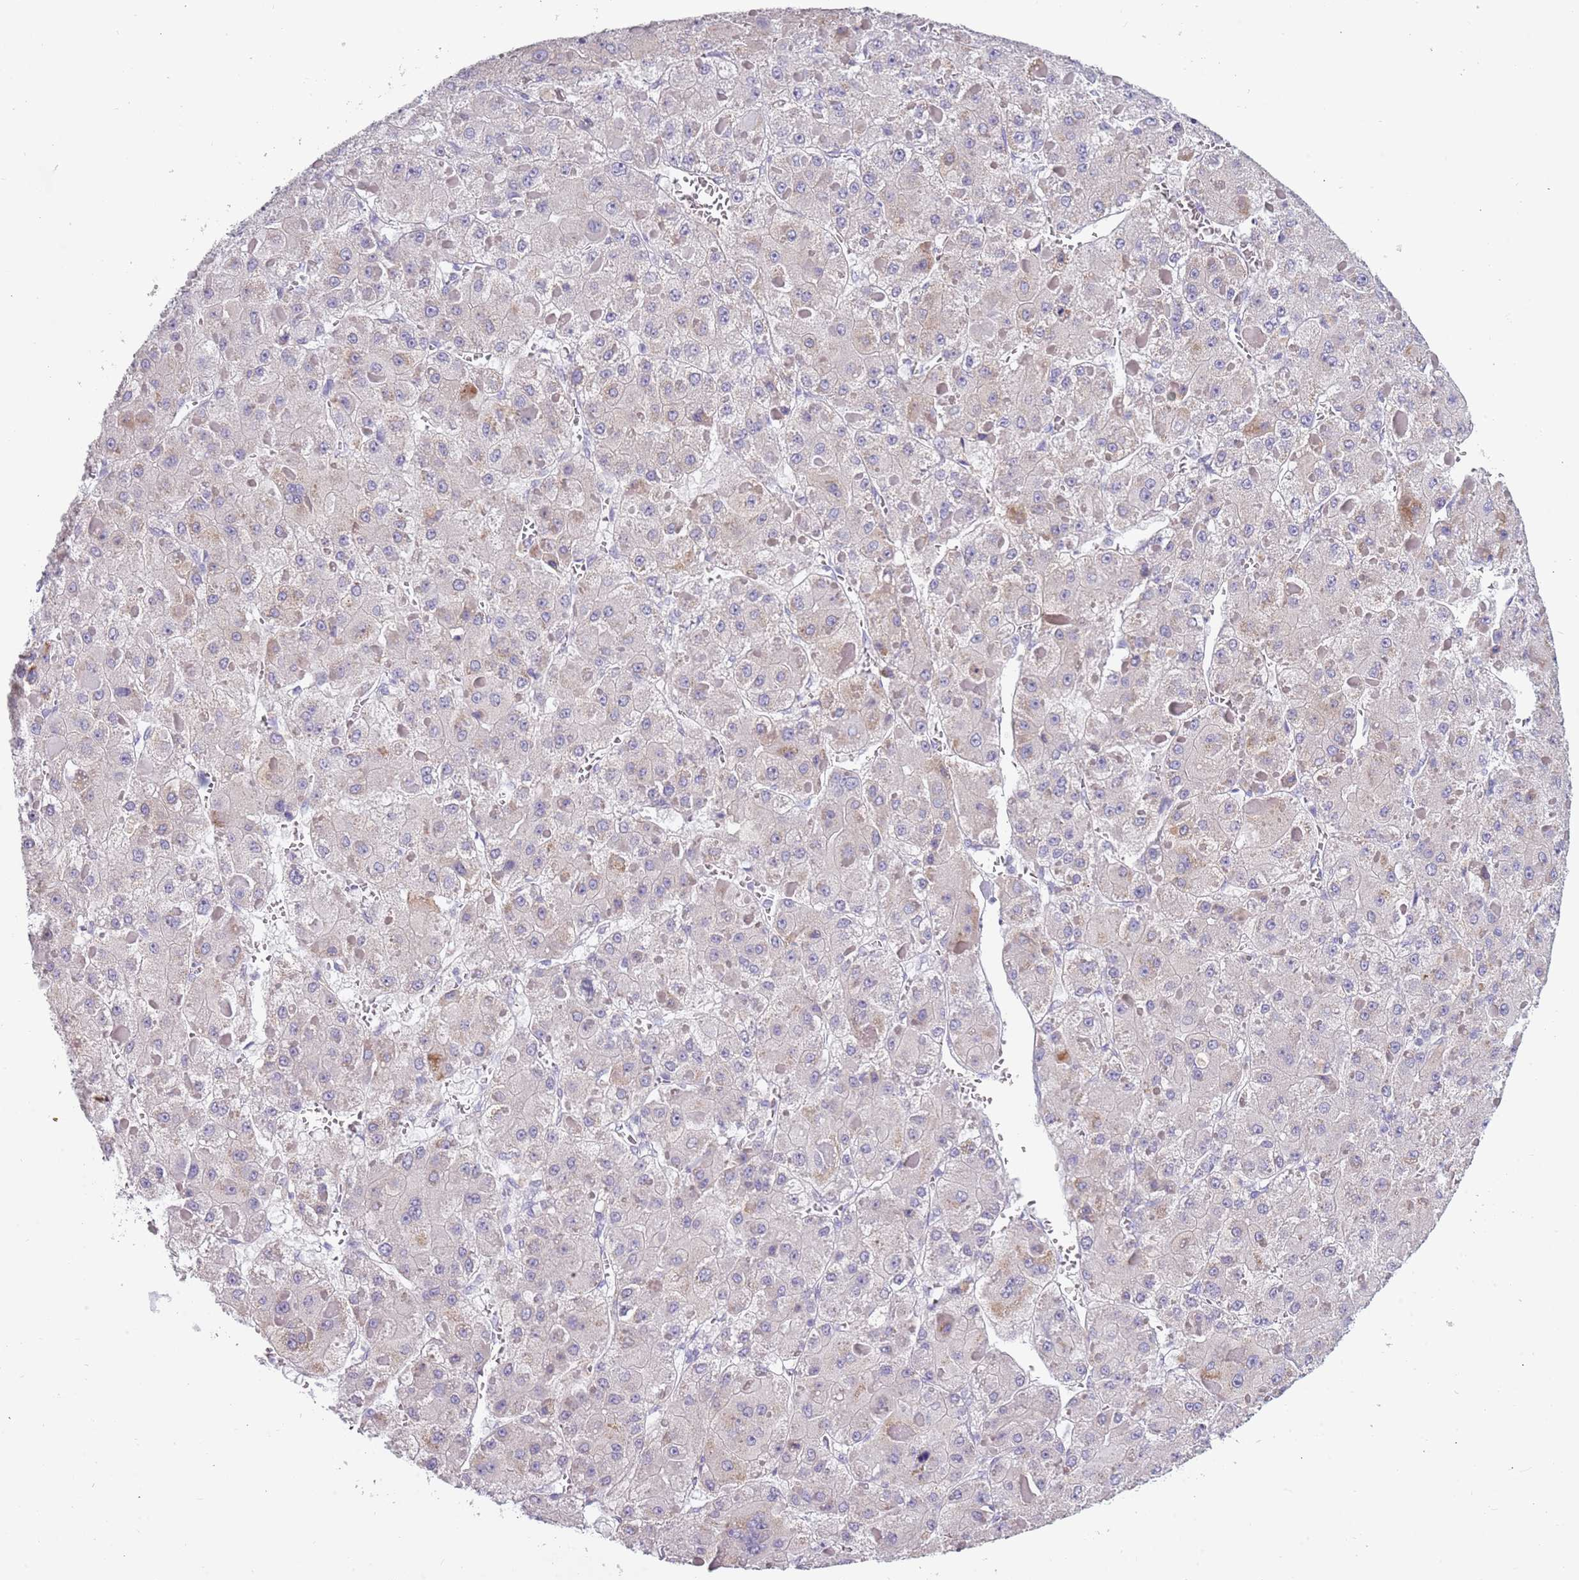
{"staining": {"intensity": "weak", "quantity": "<25%", "location": "cytoplasmic/membranous"}, "tissue": "liver cancer", "cell_type": "Tumor cells", "image_type": "cancer", "snomed": [{"axis": "morphology", "description": "Carcinoma, Hepatocellular, NOS"}, {"axis": "topography", "description": "Liver"}], "caption": "Liver hepatocellular carcinoma was stained to show a protein in brown. There is no significant staining in tumor cells.", "gene": "TNFRSF6B", "patient": {"sex": "female", "age": 73}}